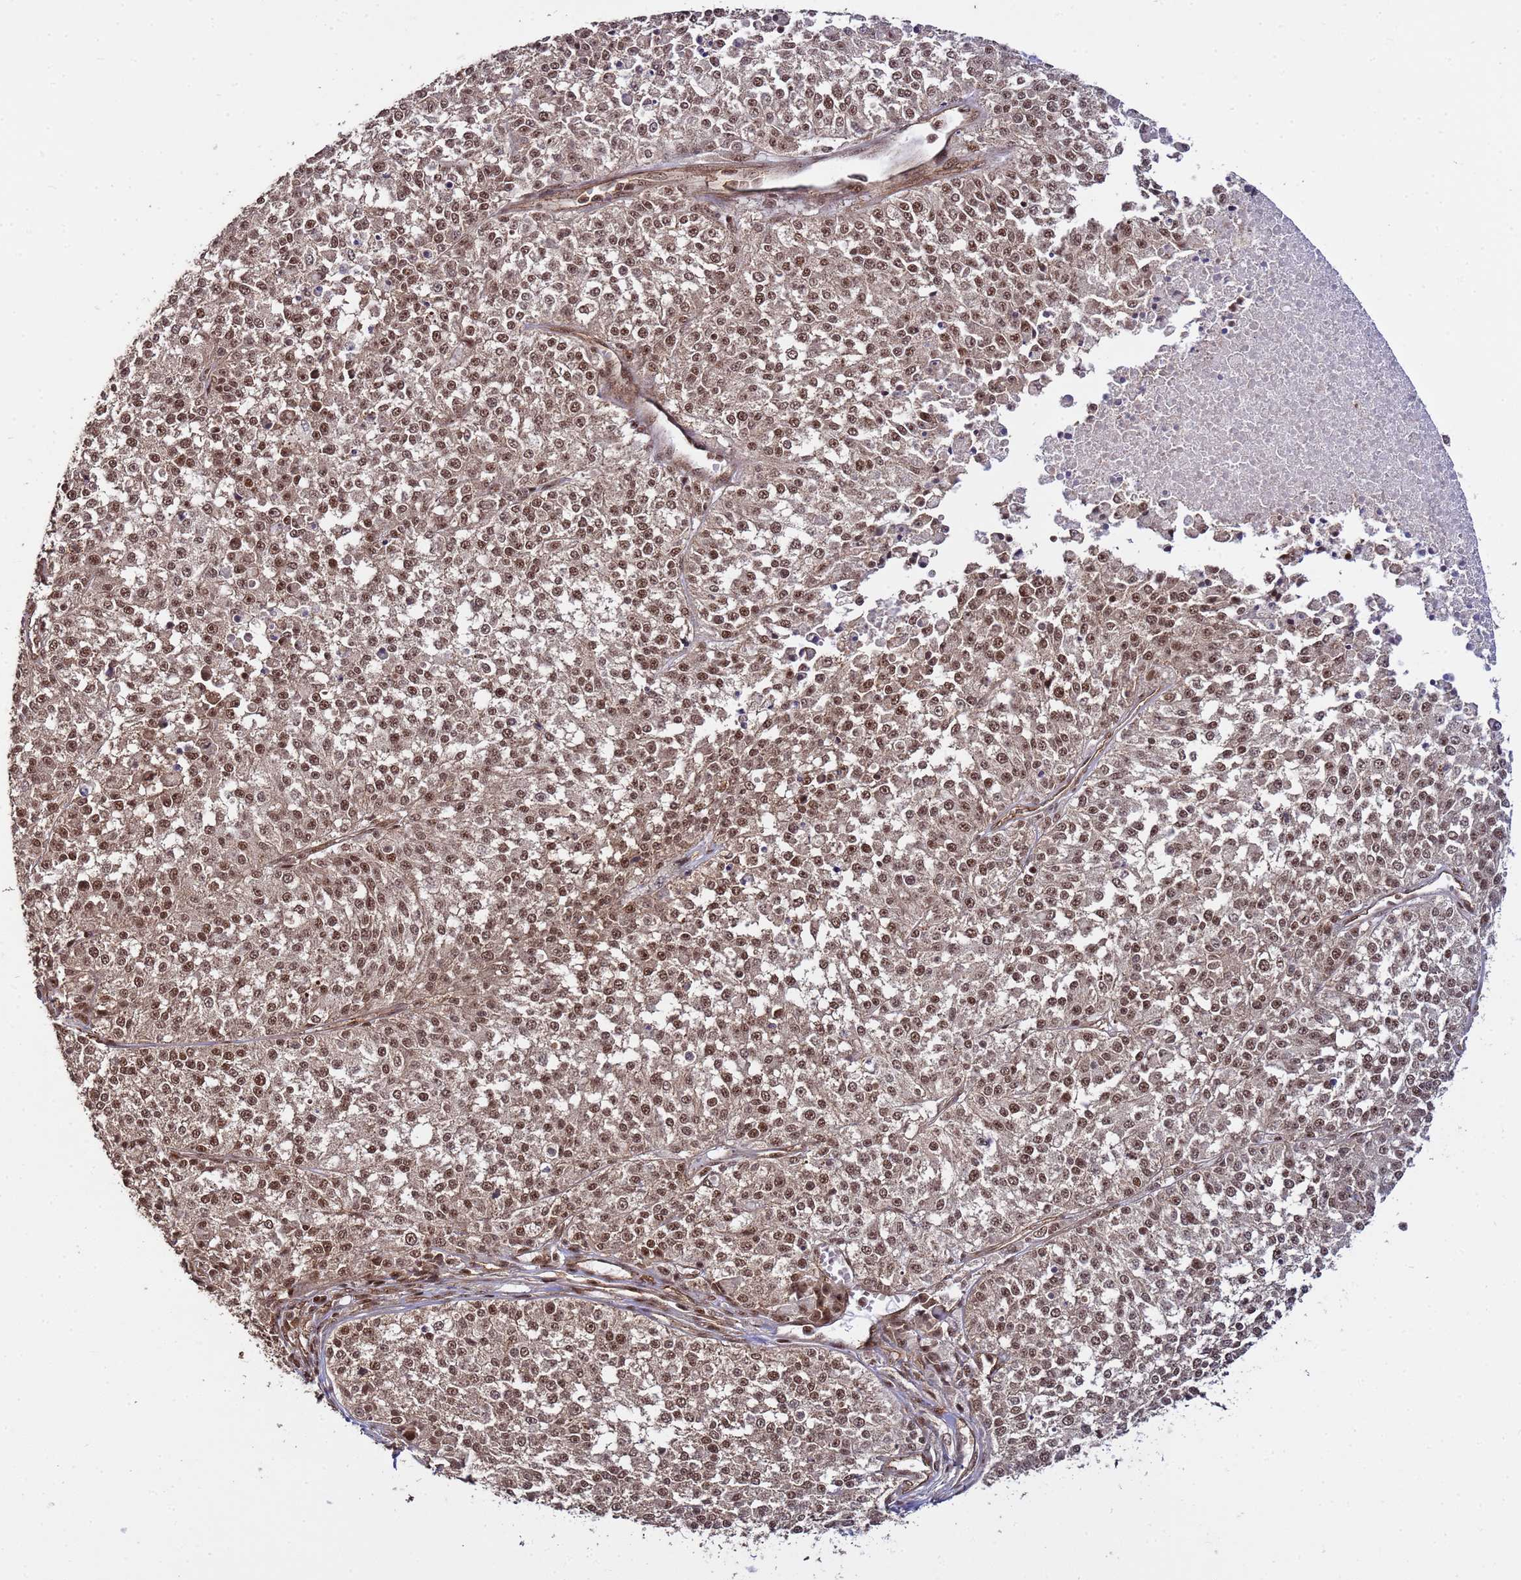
{"staining": {"intensity": "moderate", "quantity": ">75%", "location": "nuclear"}, "tissue": "melanoma", "cell_type": "Tumor cells", "image_type": "cancer", "snomed": [{"axis": "morphology", "description": "Malignant melanoma, NOS"}, {"axis": "topography", "description": "Skin"}], "caption": "Melanoma was stained to show a protein in brown. There is medium levels of moderate nuclear expression in about >75% of tumor cells. Using DAB (3,3'-diaminobenzidine) (brown) and hematoxylin (blue) stains, captured at high magnification using brightfield microscopy.", "gene": "SYF2", "patient": {"sex": "female", "age": 64}}